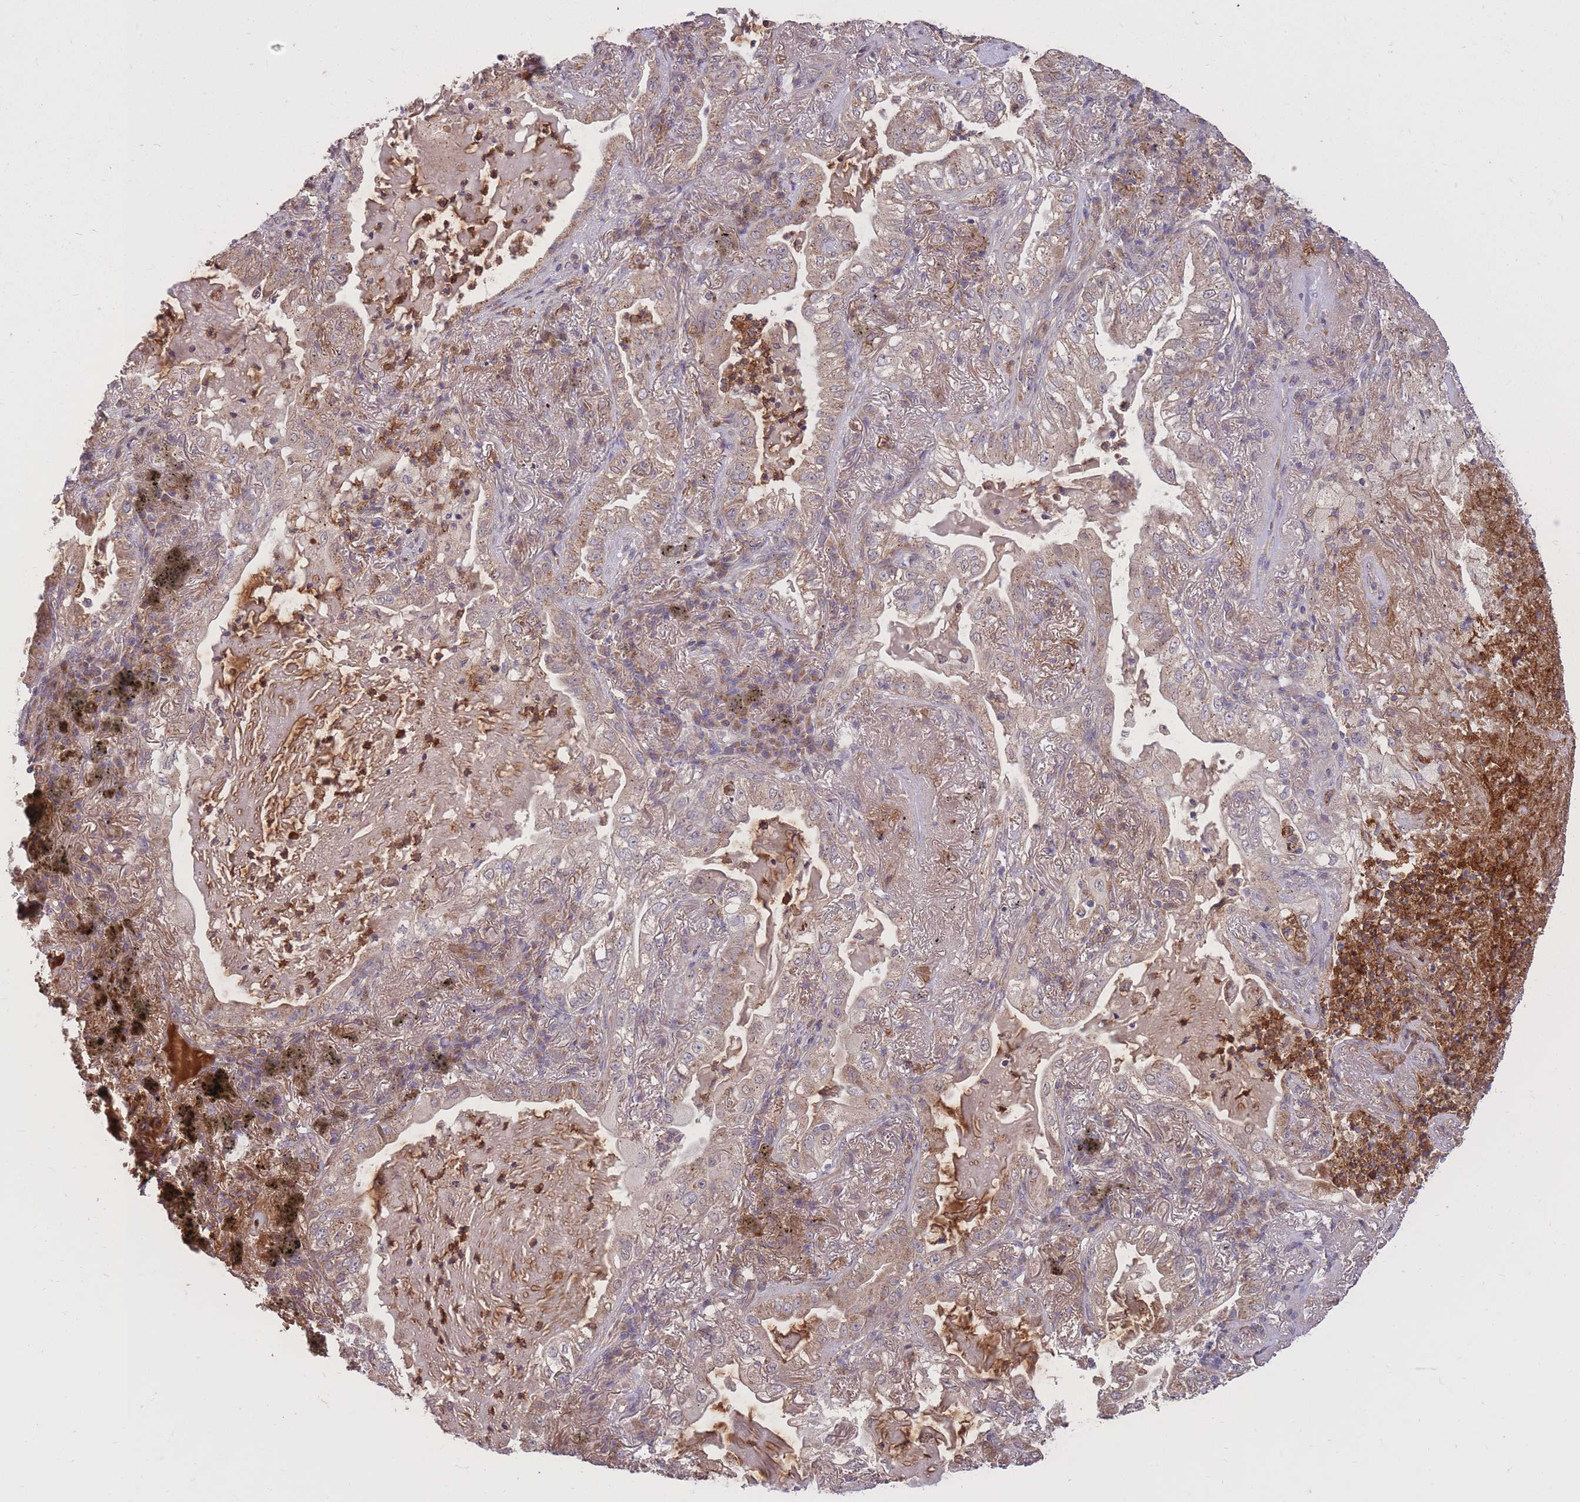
{"staining": {"intensity": "moderate", "quantity": "25%-75%", "location": "cytoplasmic/membranous"}, "tissue": "lung cancer", "cell_type": "Tumor cells", "image_type": "cancer", "snomed": [{"axis": "morphology", "description": "Adenocarcinoma, NOS"}, {"axis": "topography", "description": "Lung"}], "caption": "Lung cancer (adenocarcinoma) stained for a protein (brown) reveals moderate cytoplasmic/membranous positive positivity in approximately 25%-75% of tumor cells.", "gene": "IGF2BP2", "patient": {"sex": "female", "age": 73}}